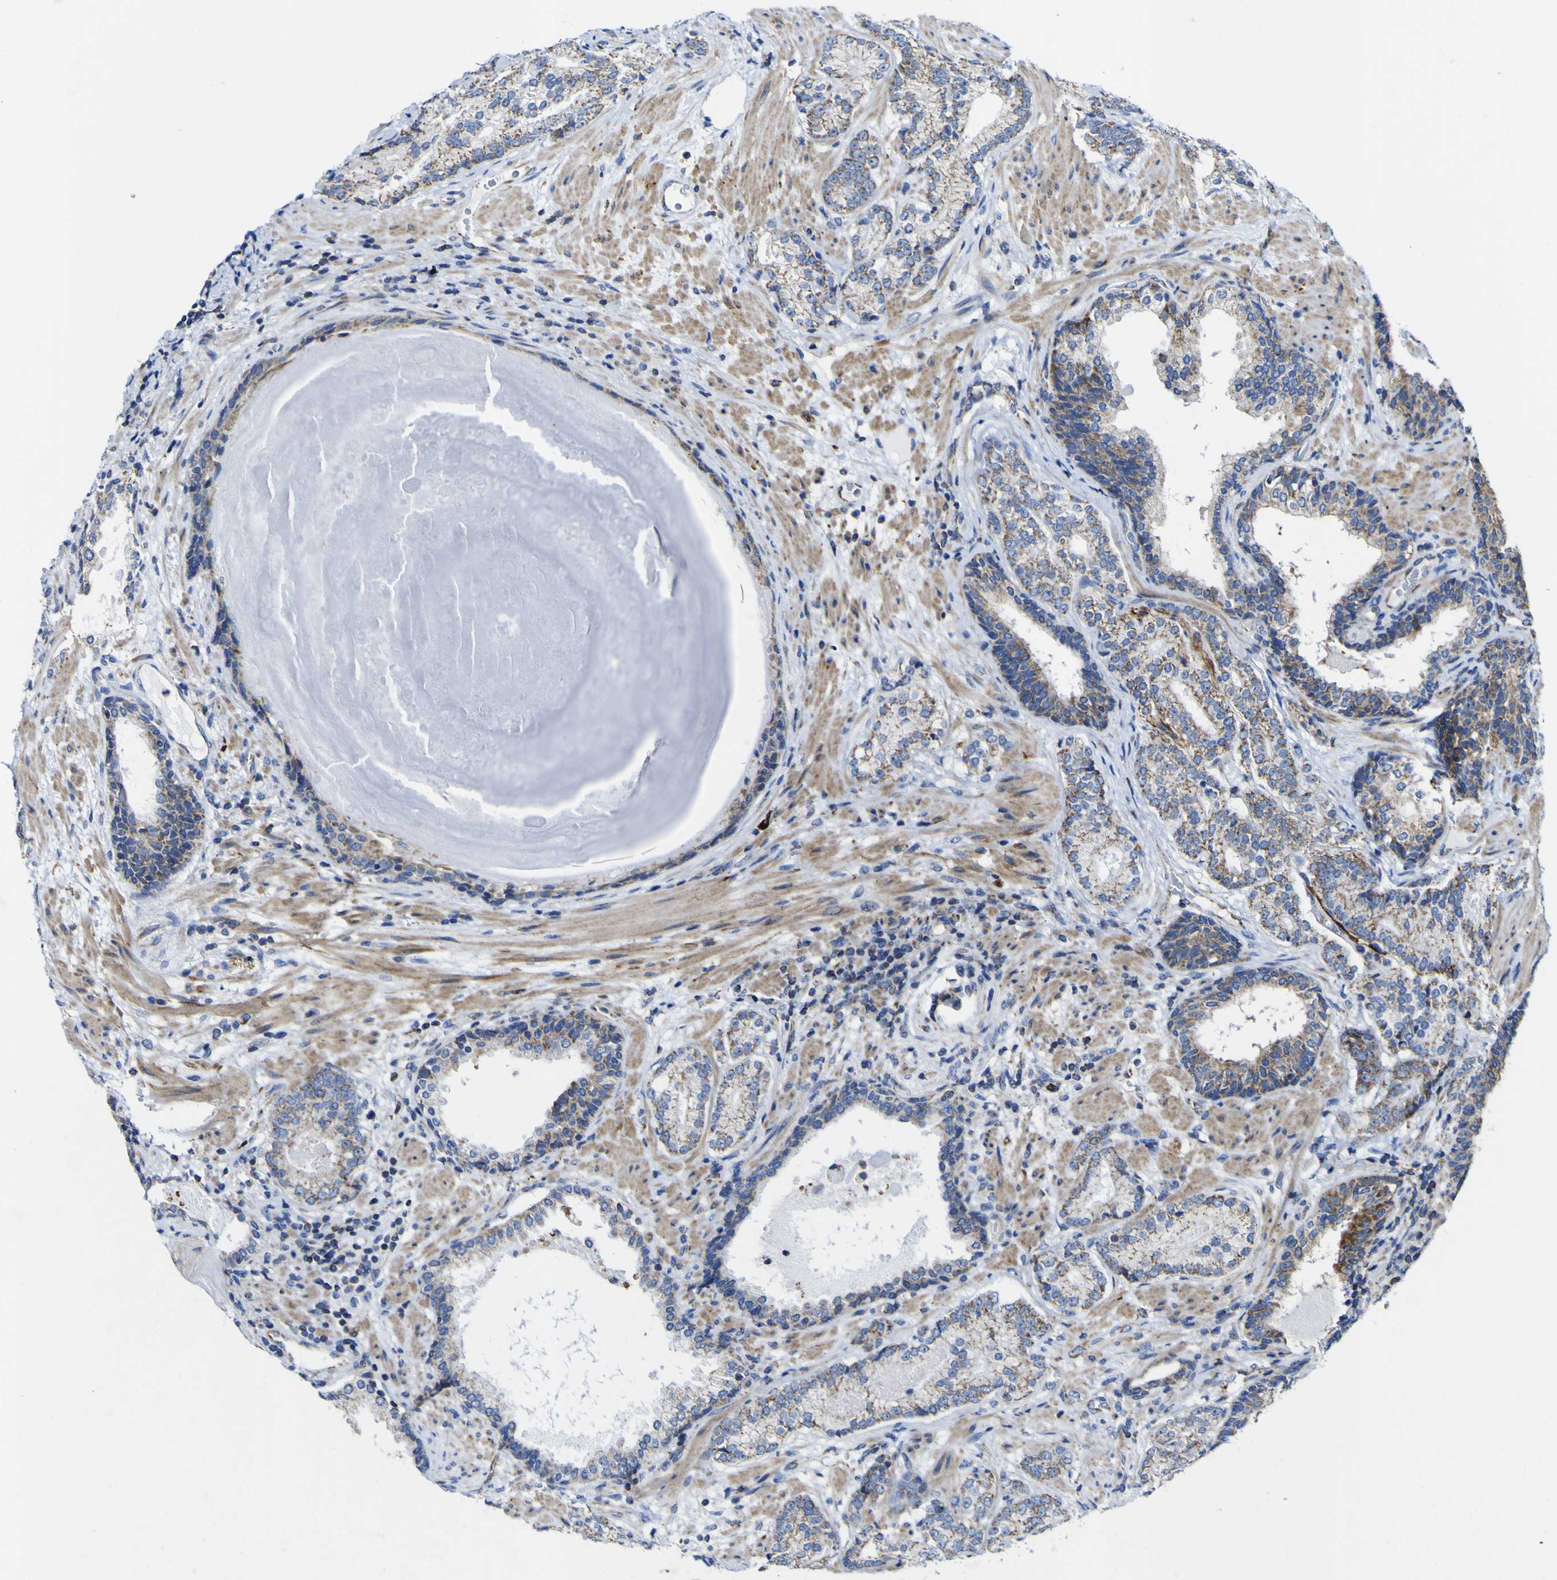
{"staining": {"intensity": "moderate", "quantity": ">75%", "location": "cytoplasmic/membranous"}, "tissue": "prostate cancer", "cell_type": "Tumor cells", "image_type": "cancer", "snomed": [{"axis": "morphology", "description": "Adenocarcinoma, High grade"}, {"axis": "topography", "description": "Prostate"}], "caption": "Immunohistochemistry histopathology image of human prostate high-grade adenocarcinoma stained for a protein (brown), which reveals medium levels of moderate cytoplasmic/membranous staining in about >75% of tumor cells.", "gene": "CCDC90B", "patient": {"sex": "male", "age": 61}}